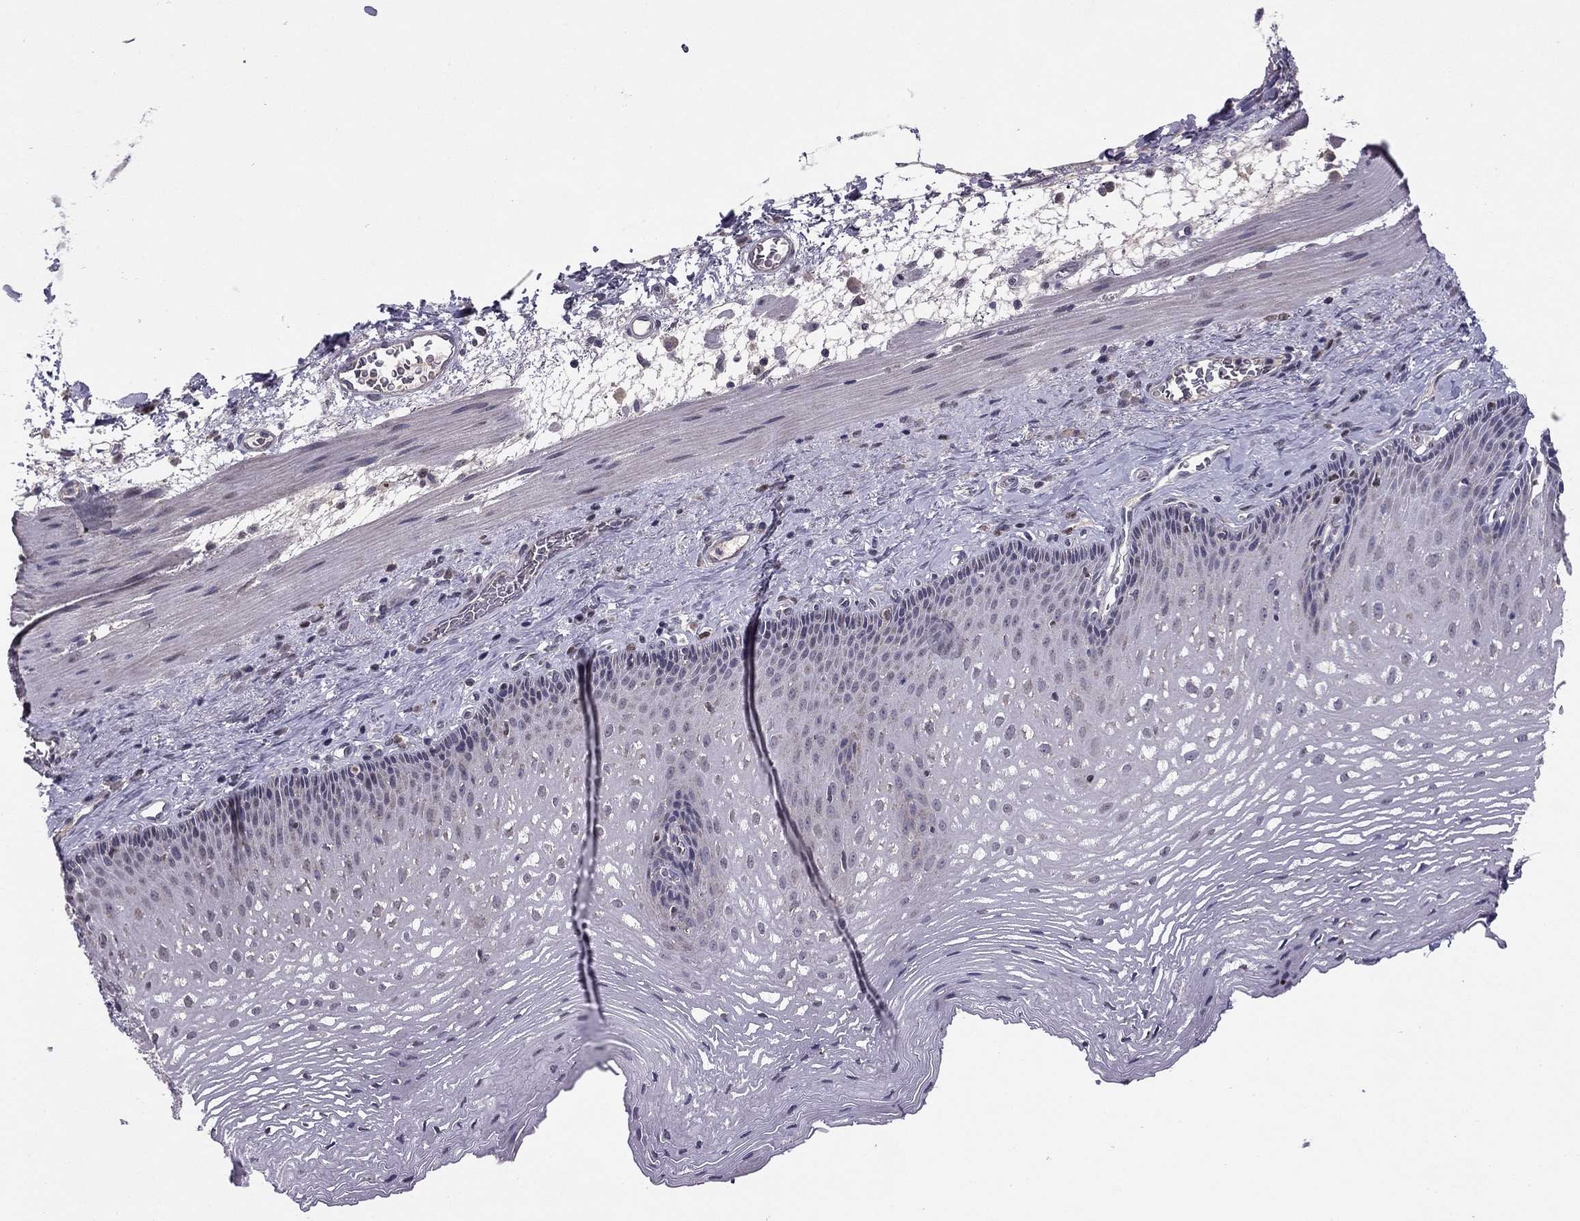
{"staining": {"intensity": "negative", "quantity": "none", "location": "none"}, "tissue": "esophagus", "cell_type": "Squamous epithelial cells", "image_type": "normal", "snomed": [{"axis": "morphology", "description": "Normal tissue, NOS"}, {"axis": "topography", "description": "Esophagus"}], "caption": "Esophagus stained for a protein using immunohistochemistry demonstrates no staining squamous epithelial cells.", "gene": "HCN1", "patient": {"sex": "male", "age": 76}}